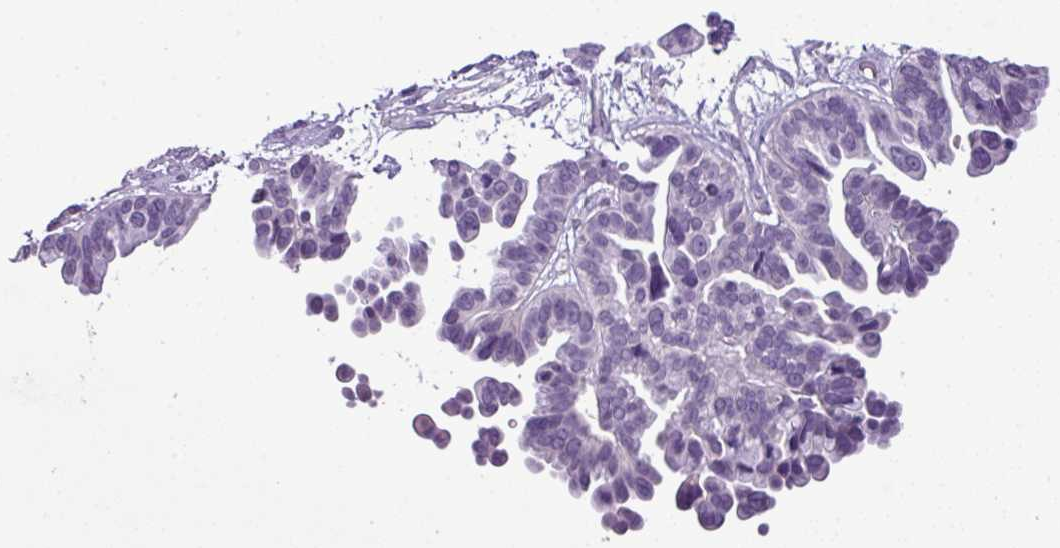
{"staining": {"intensity": "negative", "quantity": "none", "location": "none"}, "tissue": "ovarian cancer", "cell_type": "Tumor cells", "image_type": "cancer", "snomed": [{"axis": "morphology", "description": "Cystadenocarcinoma, serous, NOS"}, {"axis": "topography", "description": "Ovary"}], "caption": "Protein analysis of serous cystadenocarcinoma (ovarian) reveals no significant staining in tumor cells. (DAB immunohistochemistry, high magnification).", "gene": "HTR3E", "patient": {"sex": "female", "age": 56}}